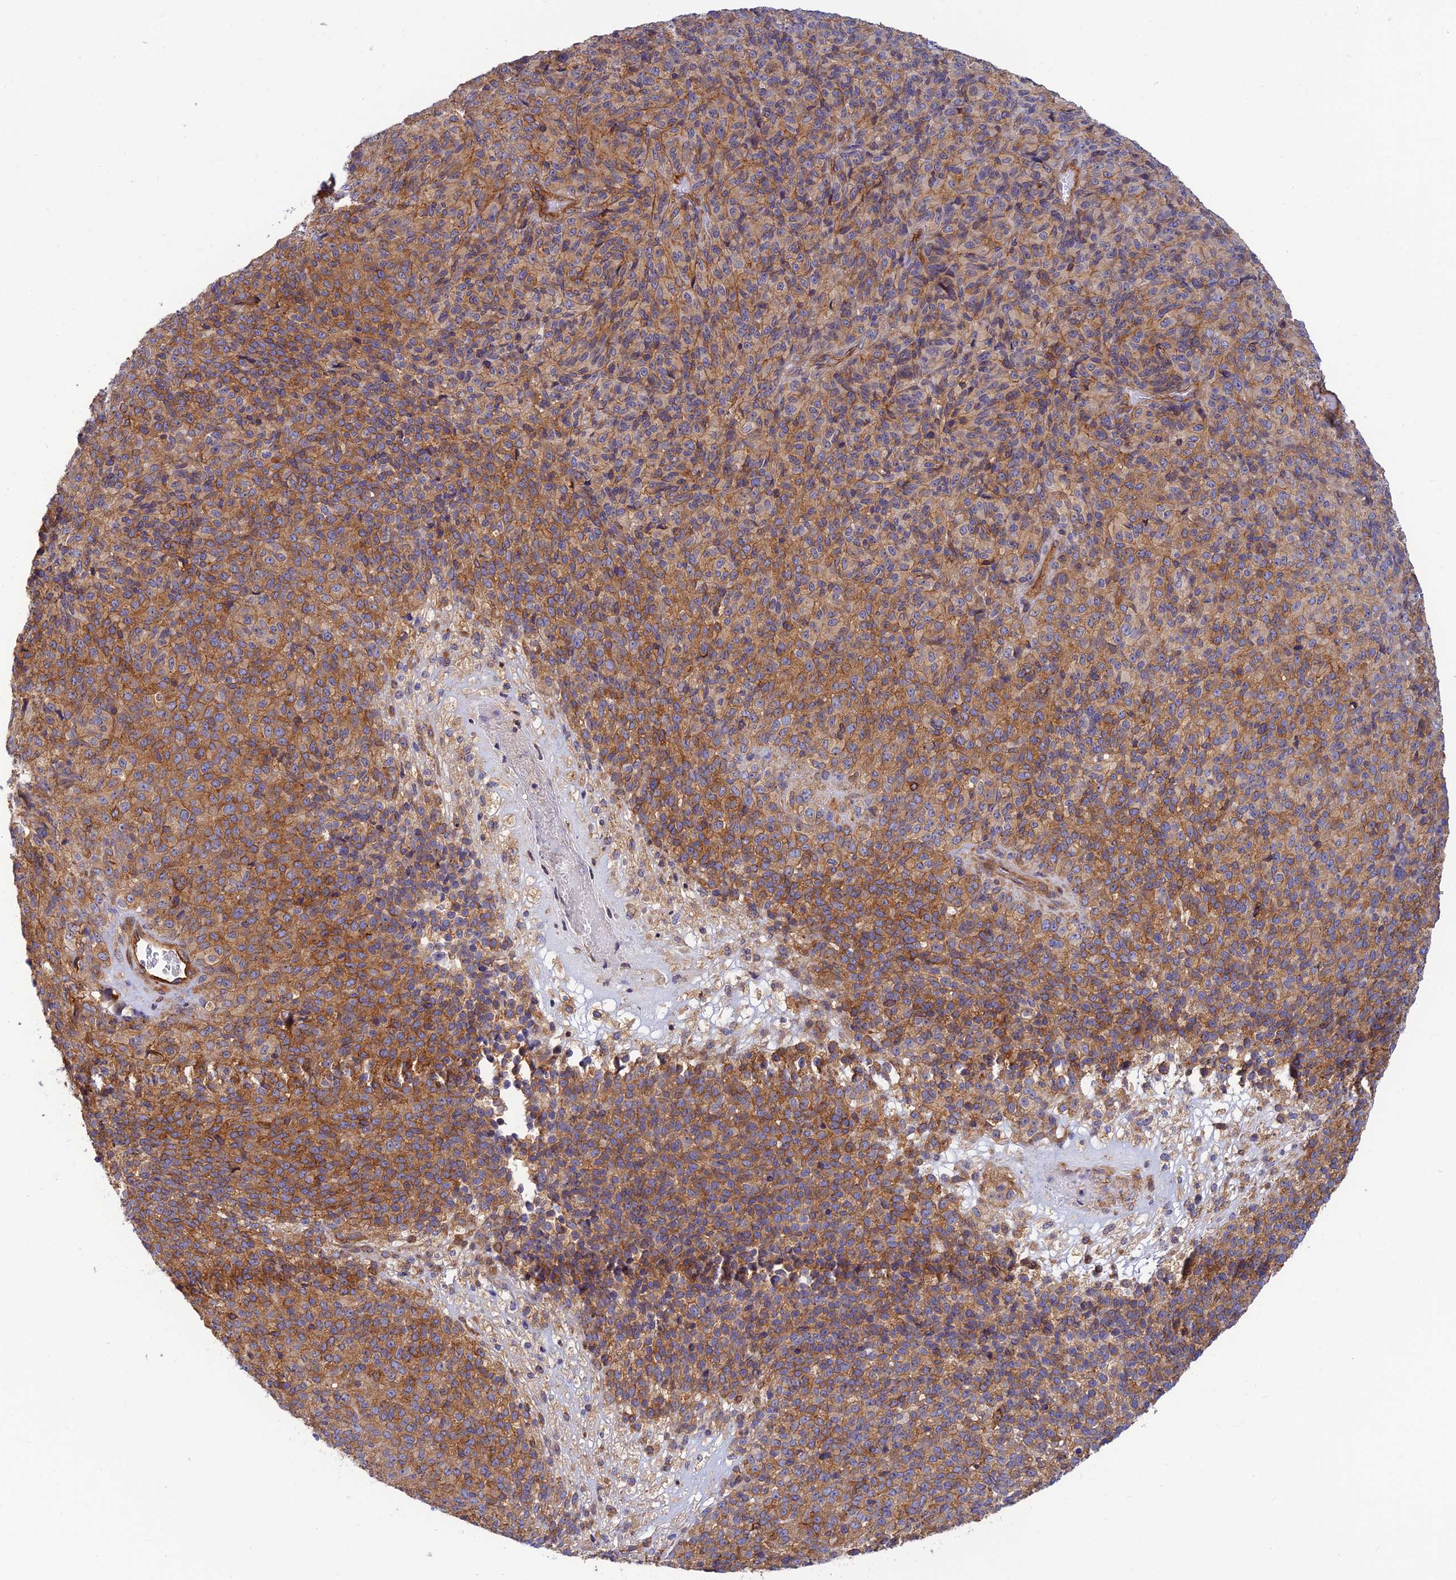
{"staining": {"intensity": "moderate", "quantity": ">75%", "location": "cytoplasmic/membranous"}, "tissue": "melanoma", "cell_type": "Tumor cells", "image_type": "cancer", "snomed": [{"axis": "morphology", "description": "Malignant melanoma, Metastatic site"}, {"axis": "topography", "description": "Brain"}], "caption": "Malignant melanoma (metastatic site) stained for a protein (brown) demonstrates moderate cytoplasmic/membranous positive positivity in about >75% of tumor cells.", "gene": "PPP1R12C", "patient": {"sex": "female", "age": 56}}